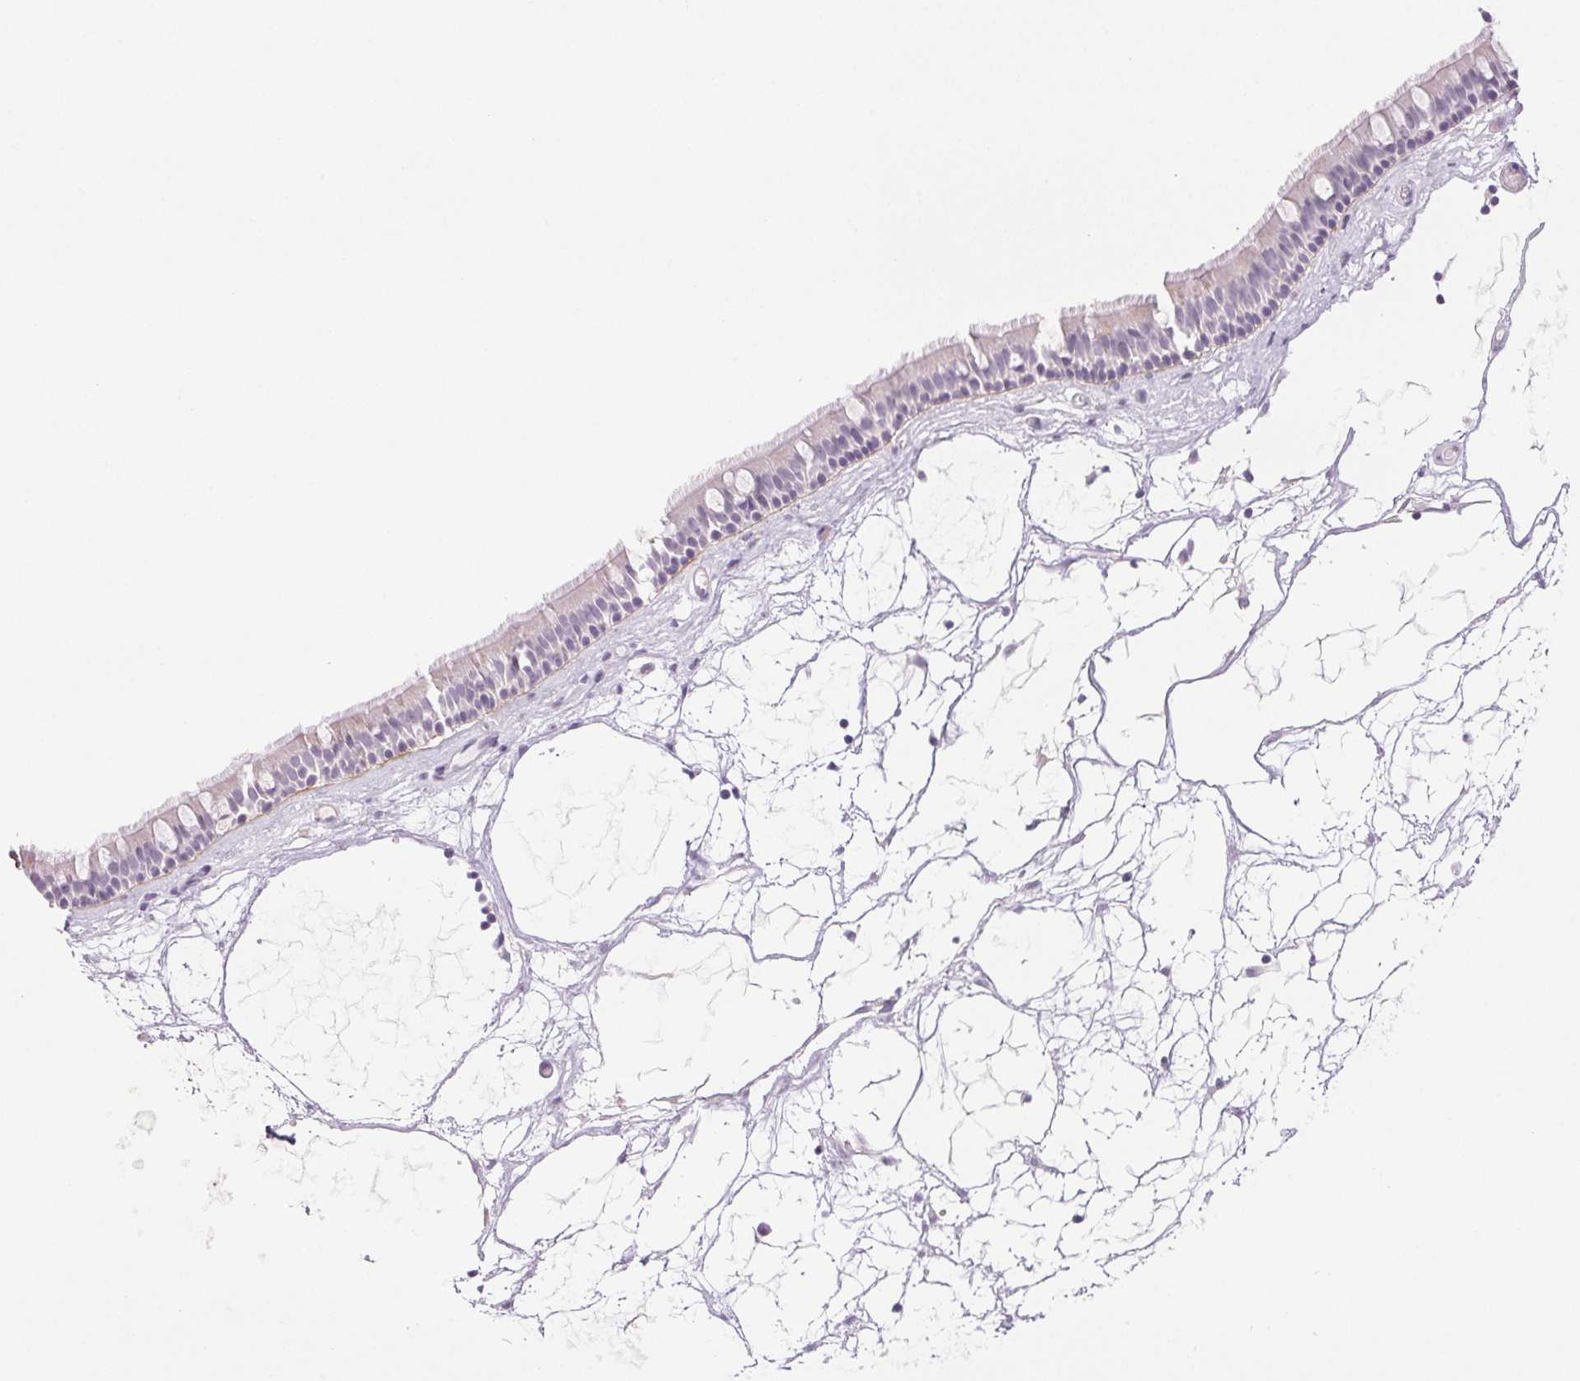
{"staining": {"intensity": "negative", "quantity": "none", "location": "none"}, "tissue": "nasopharynx", "cell_type": "Respiratory epithelial cells", "image_type": "normal", "snomed": [{"axis": "morphology", "description": "Normal tissue, NOS"}, {"axis": "topography", "description": "Nasopharynx"}], "caption": "This photomicrograph is of normal nasopharynx stained with IHC to label a protein in brown with the nuclei are counter-stained blue. There is no expression in respiratory epithelial cells.", "gene": "COL7A1", "patient": {"sex": "male", "age": 68}}